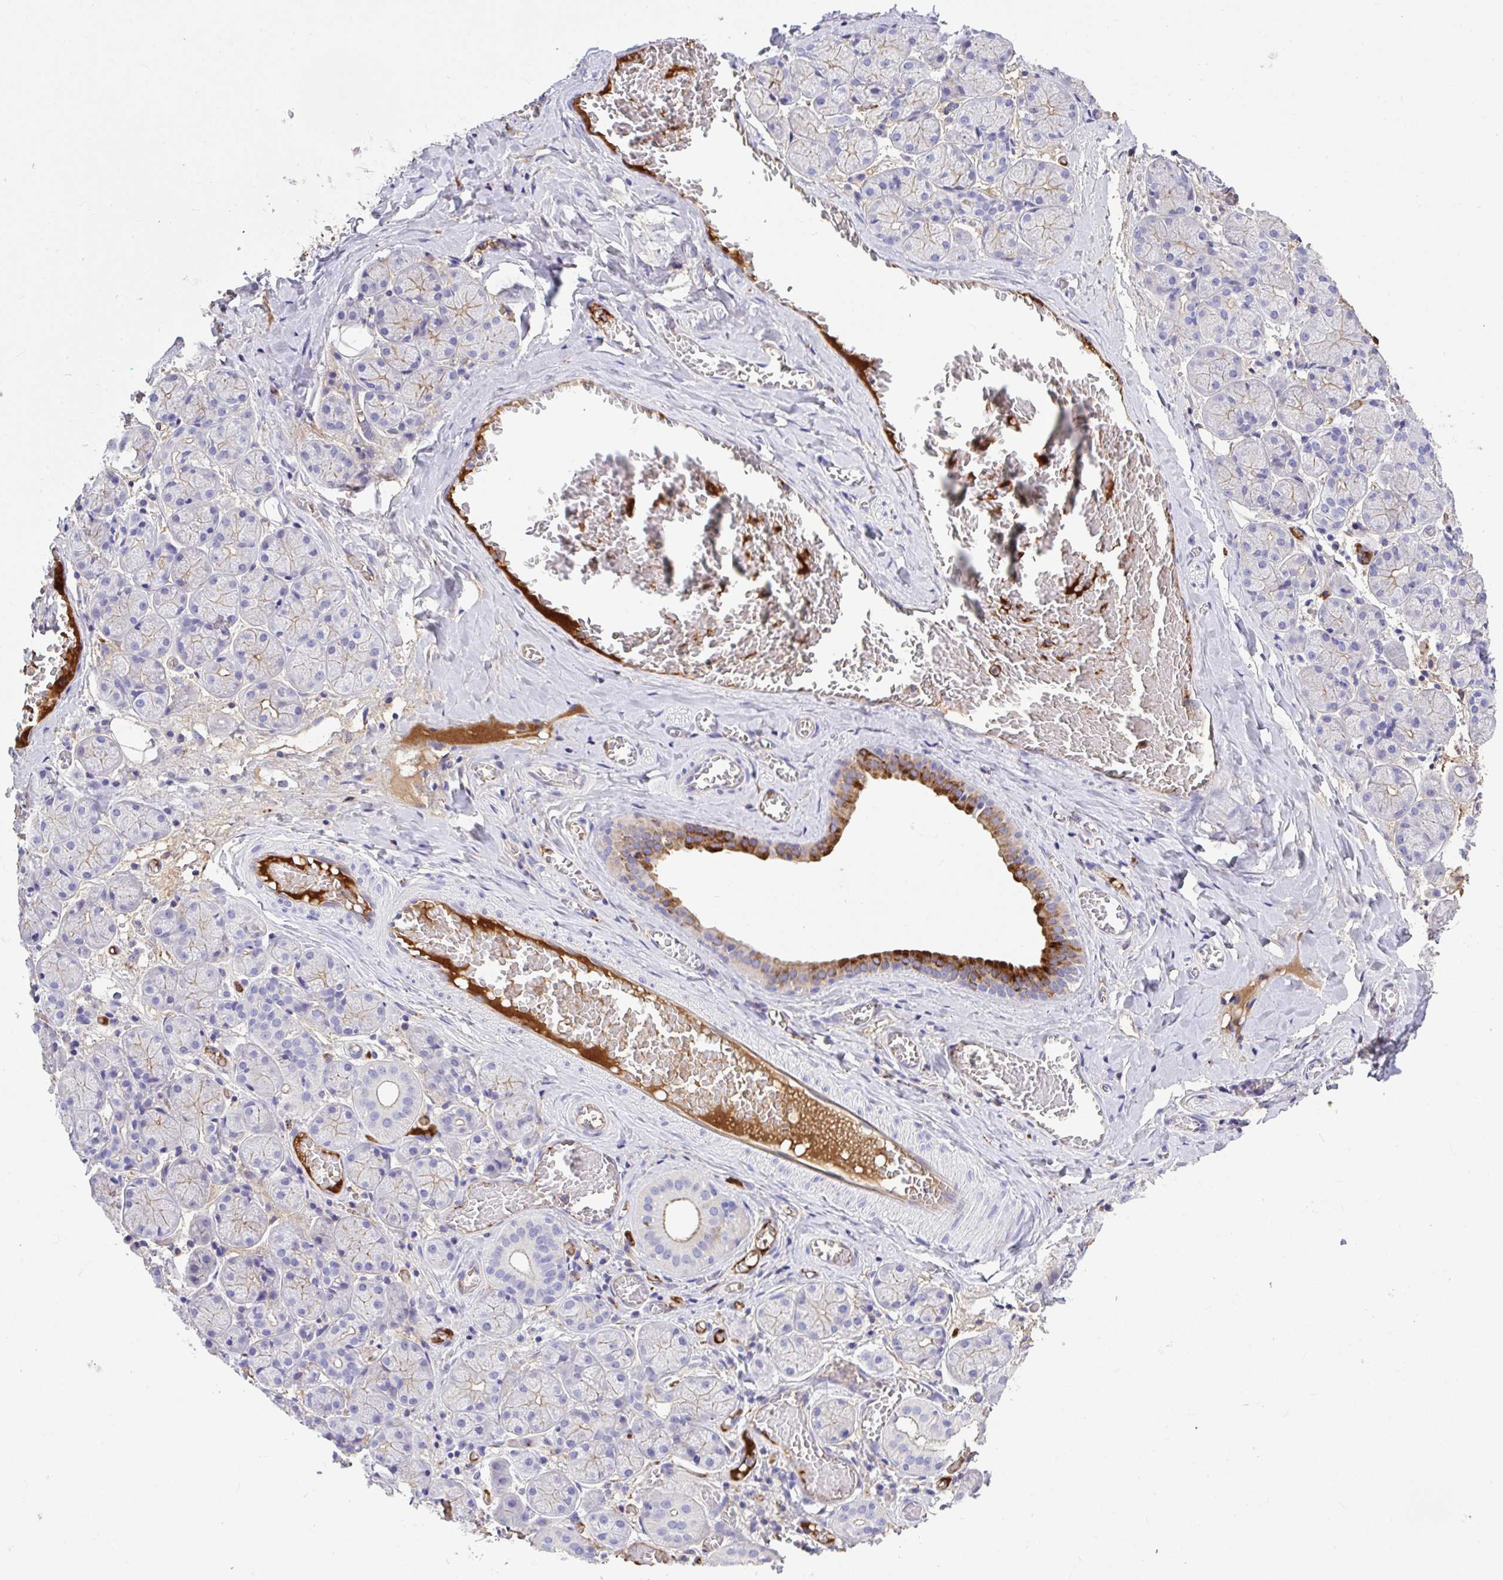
{"staining": {"intensity": "moderate", "quantity": "<25%", "location": "cytoplasmic/membranous"}, "tissue": "salivary gland", "cell_type": "Glandular cells", "image_type": "normal", "snomed": [{"axis": "morphology", "description": "Normal tissue, NOS"}, {"axis": "topography", "description": "Salivary gland"}], "caption": "Normal salivary gland exhibits moderate cytoplasmic/membranous staining in about <25% of glandular cells, visualized by immunohistochemistry. The staining is performed using DAB (3,3'-diaminobenzidine) brown chromogen to label protein expression. The nuclei are counter-stained blue using hematoxylin.", "gene": "ZNF813", "patient": {"sex": "female", "age": 24}}